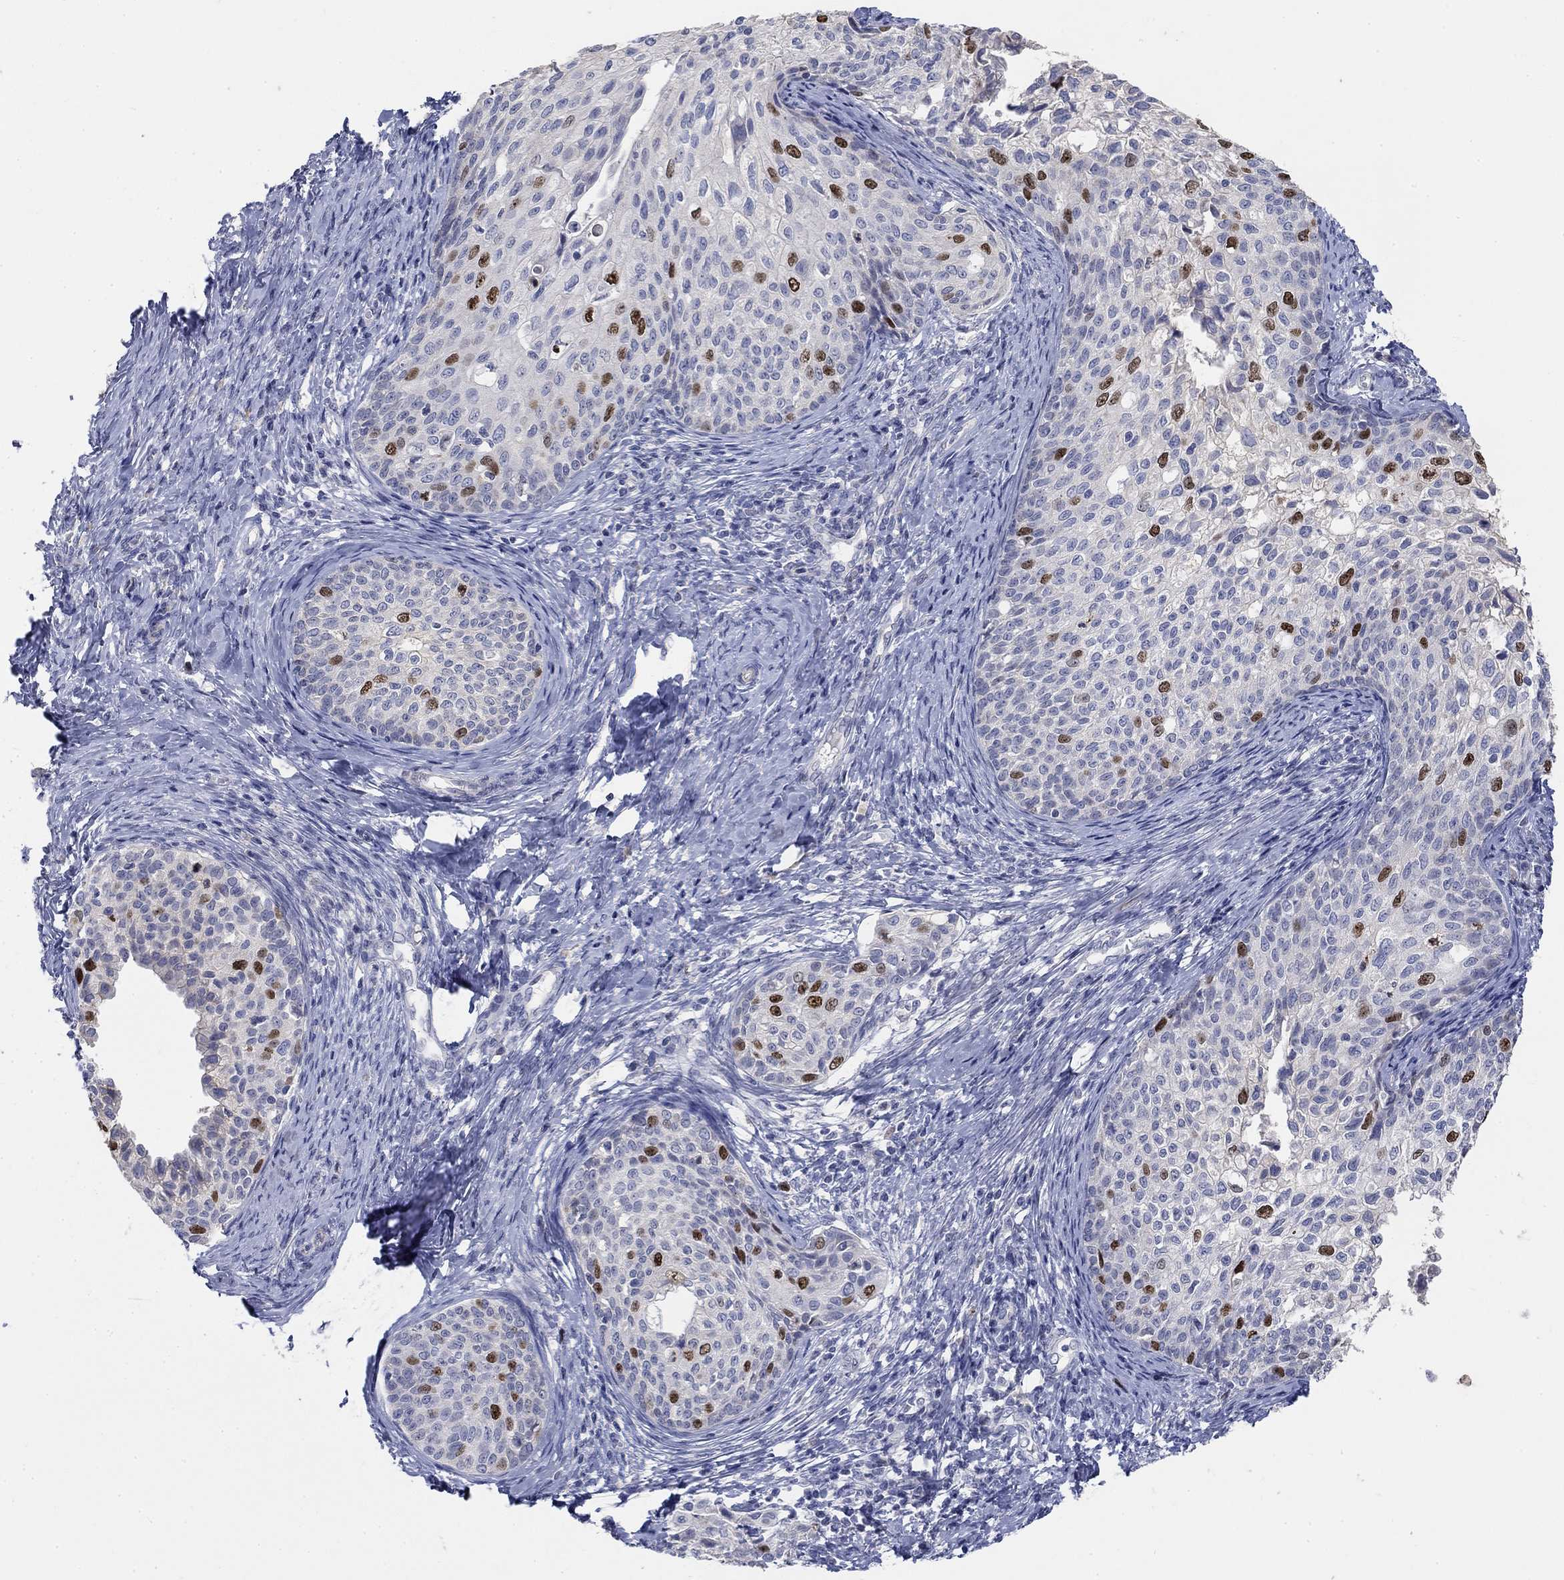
{"staining": {"intensity": "strong", "quantity": "<25%", "location": "nuclear"}, "tissue": "cervical cancer", "cell_type": "Tumor cells", "image_type": "cancer", "snomed": [{"axis": "morphology", "description": "Squamous cell carcinoma, NOS"}, {"axis": "topography", "description": "Cervix"}], "caption": "Tumor cells display strong nuclear expression in approximately <25% of cells in cervical cancer.", "gene": "PRC1", "patient": {"sex": "female", "age": 51}}